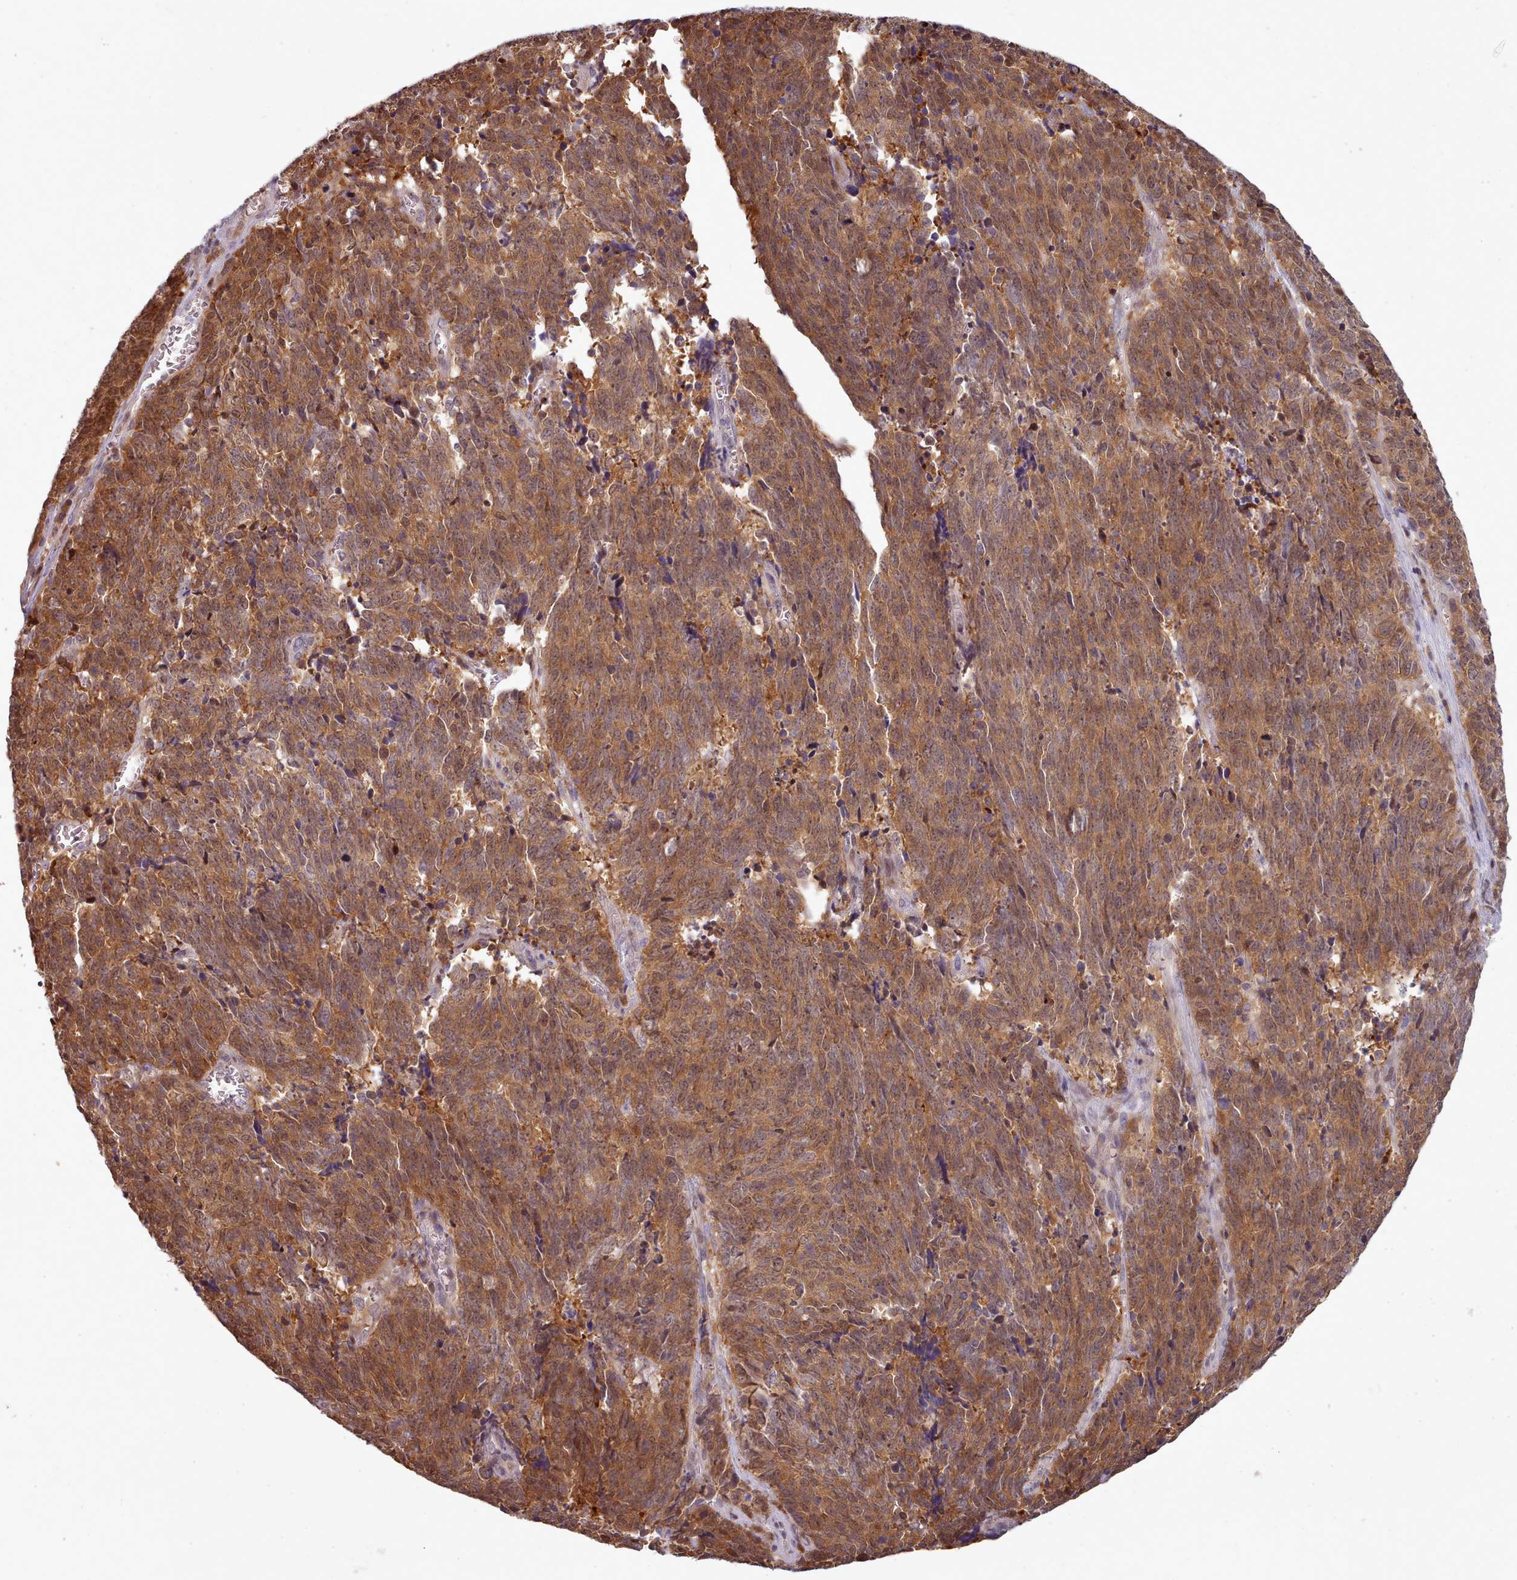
{"staining": {"intensity": "moderate", "quantity": ">75%", "location": "cytoplasmic/membranous"}, "tissue": "cervical cancer", "cell_type": "Tumor cells", "image_type": "cancer", "snomed": [{"axis": "morphology", "description": "Squamous cell carcinoma, NOS"}, {"axis": "topography", "description": "Cervix"}], "caption": "Brown immunohistochemical staining in cervical cancer exhibits moderate cytoplasmic/membranous positivity in approximately >75% of tumor cells.", "gene": "CLNS1A", "patient": {"sex": "female", "age": 29}}